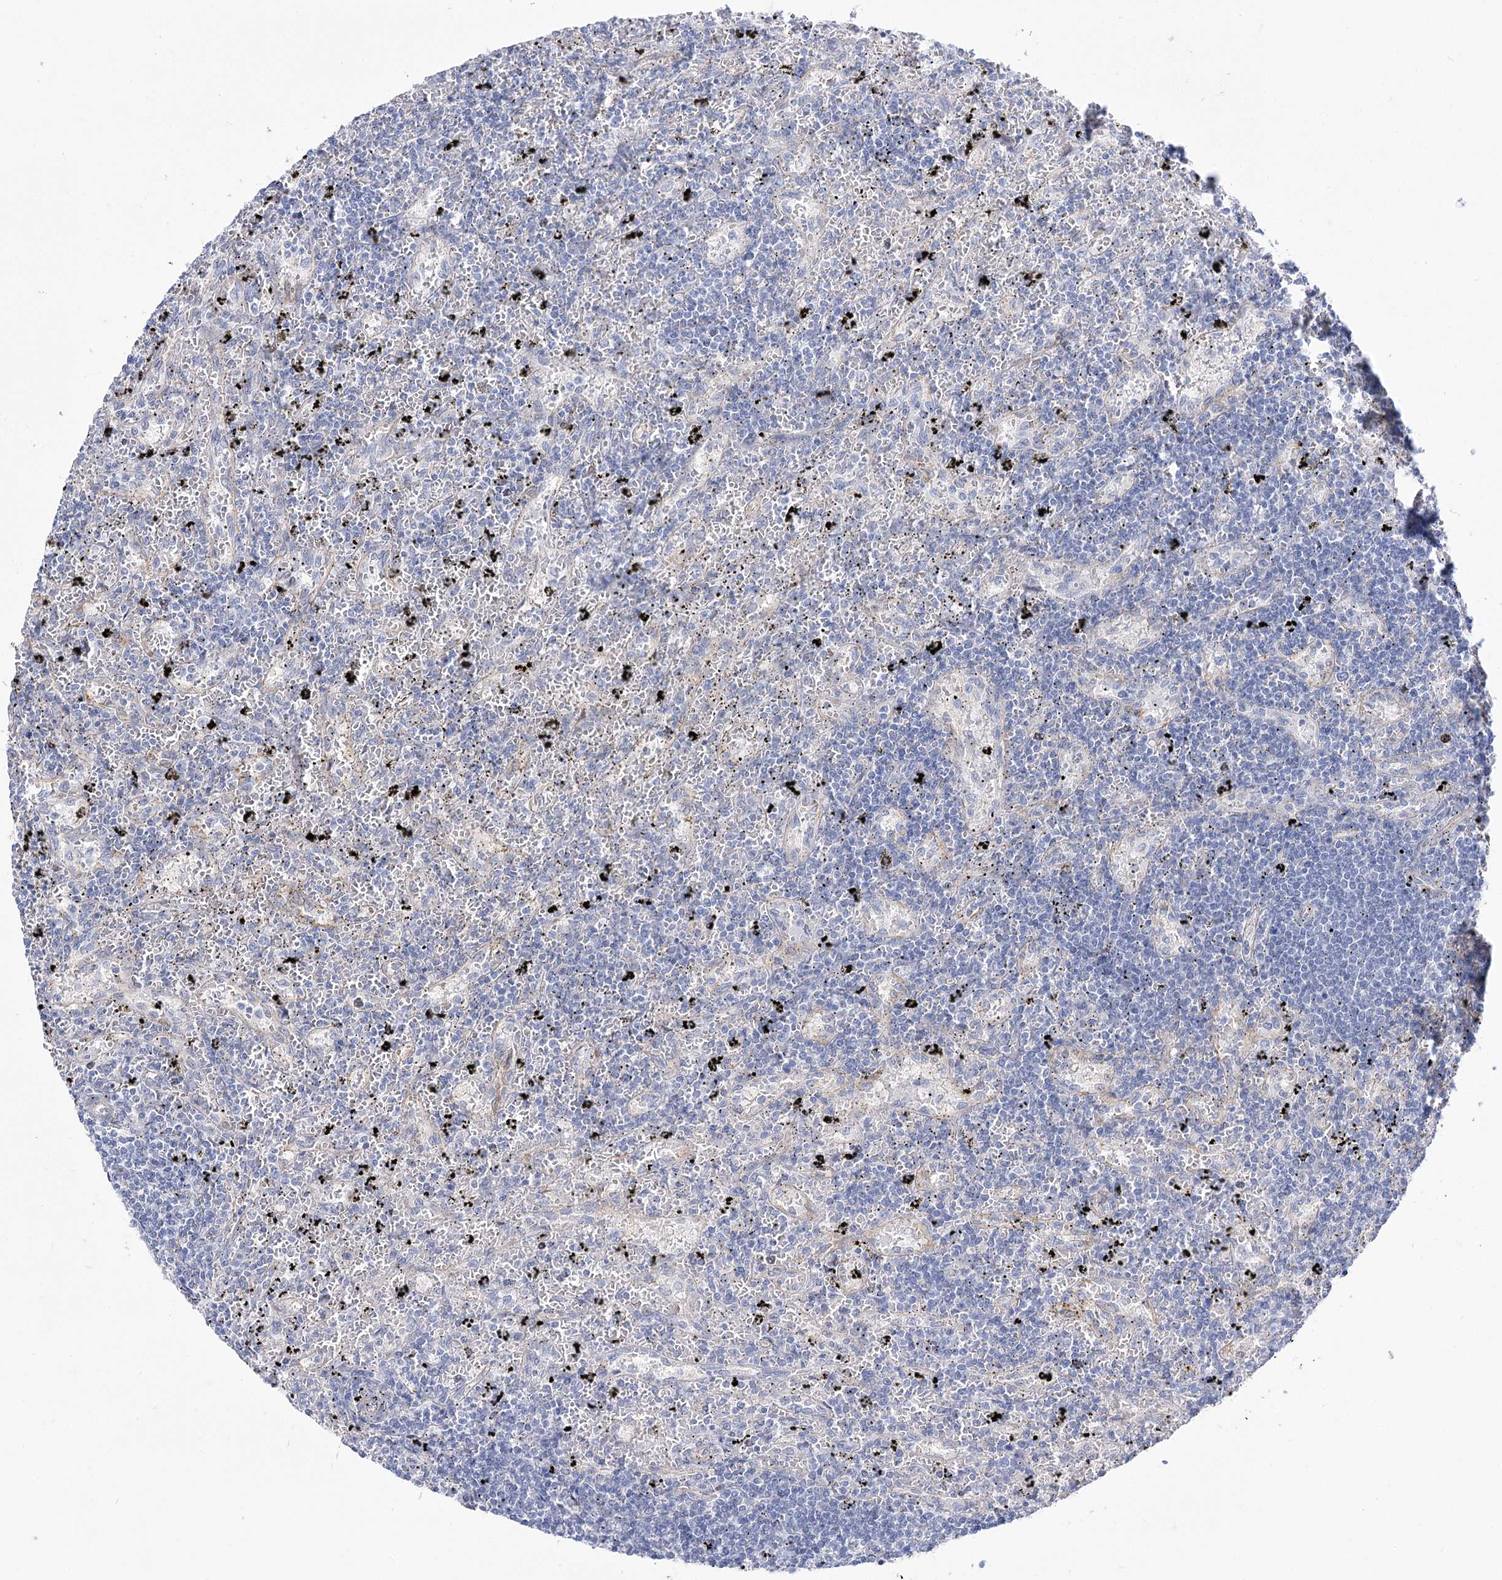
{"staining": {"intensity": "negative", "quantity": "none", "location": "none"}, "tissue": "lymphoma", "cell_type": "Tumor cells", "image_type": "cancer", "snomed": [{"axis": "morphology", "description": "Malignant lymphoma, non-Hodgkin's type, Low grade"}, {"axis": "topography", "description": "Spleen"}], "caption": "DAB immunohistochemical staining of human lymphoma displays no significant expression in tumor cells. (Stains: DAB immunohistochemistry with hematoxylin counter stain, Microscopy: brightfield microscopy at high magnification).", "gene": "NRAP", "patient": {"sex": "male", "age": 76}}